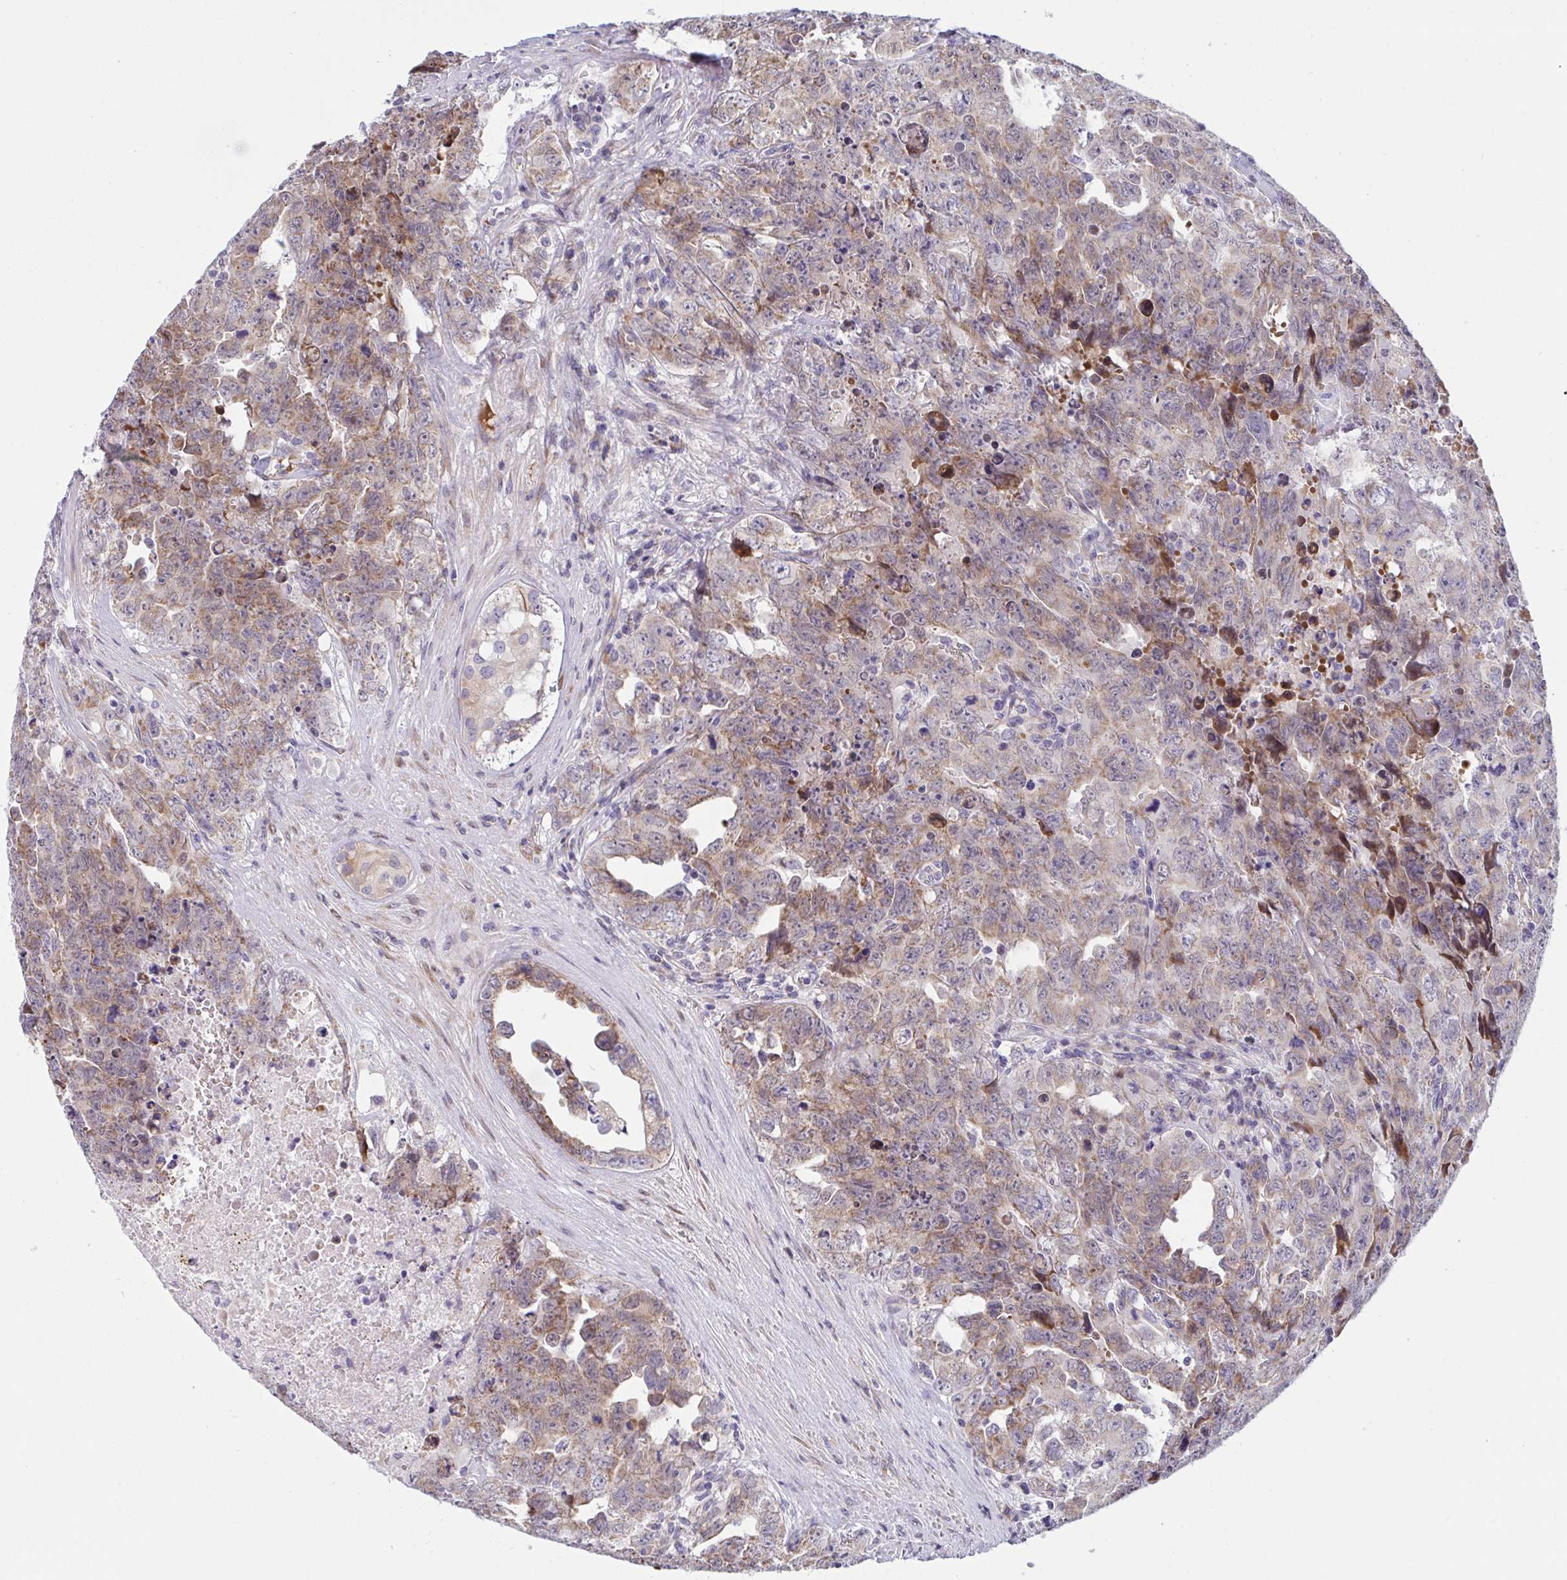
{"staining": {"intensity": "moderate", "quantity": ">75%", "location": "cytoplasmic/membranous"}, "tissue": "testis cancer", "cell_type": "Tumor cells", "image_type": "cancer", "snomed": [{"axis": "morphology", "description": "Carcinoma, Embryonal, NOS"}, {"axis": "topography", "description": "Testis"}], "caption": "Immunohistochemical staining of testis embryonal carcinoma shows moderate cytoplasmic/membranous protein positivity in about >75% of tumor cells.", "gene": "NTN1", "patient": {"sex": "male", "age": 24}}